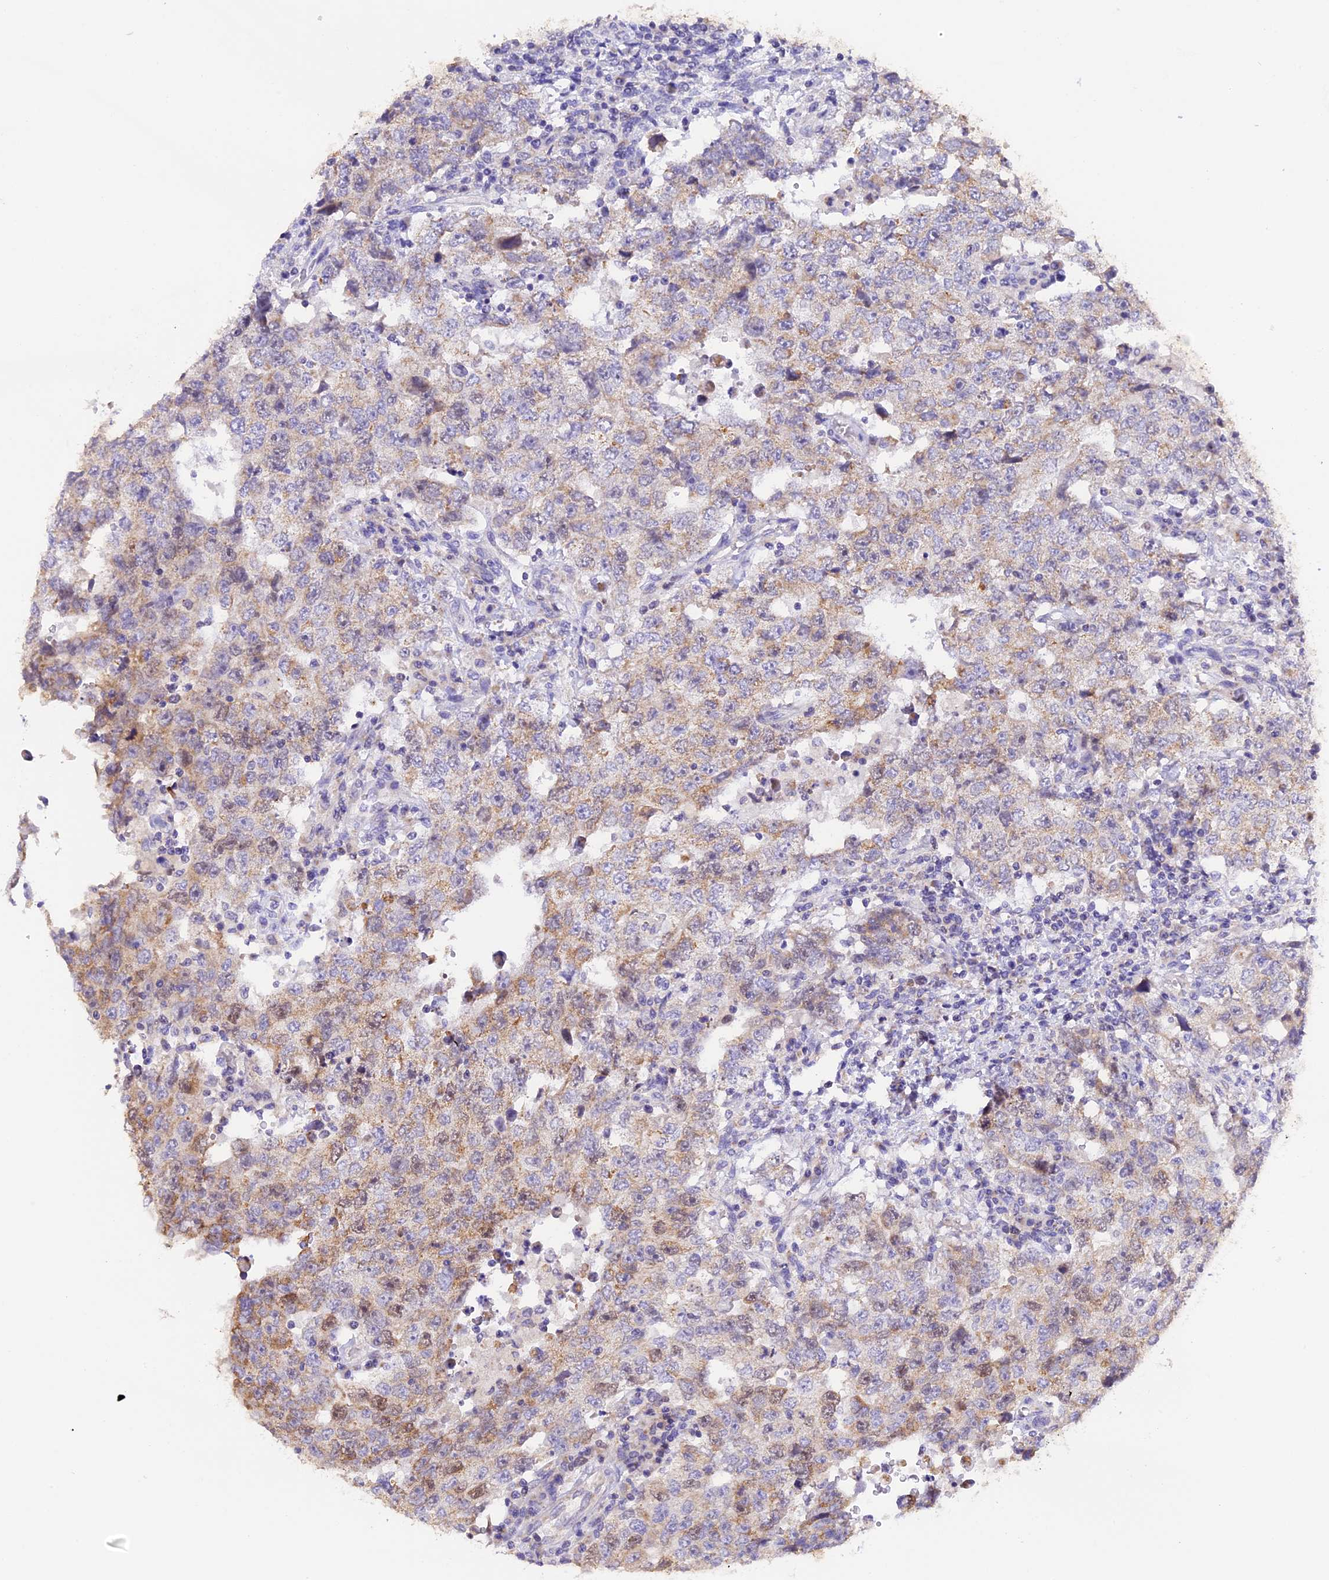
{"staining": {"intensity": "weak", "quantity": "25%-75%", "location": "cytoplasmic/membranous"}, "tissue": "testis cancer", "cell_type": "Tumor cells", "image_type": "cancer", "snomed": [{"axis": "morphology", "description": "Carcinoma, Embryonal, NOS"}, {"axis": "topography", "description": "Testis"}], "caption": "This histopathology image reveals immunohistochemistry staining of human testis cancer (embryonal carcinoma), with low weak cytoplasmic/membranous staining in about 25%-75% of tumor cells.", "gene": "PKIA", "patient": {"sex": "male", "age": 26}}